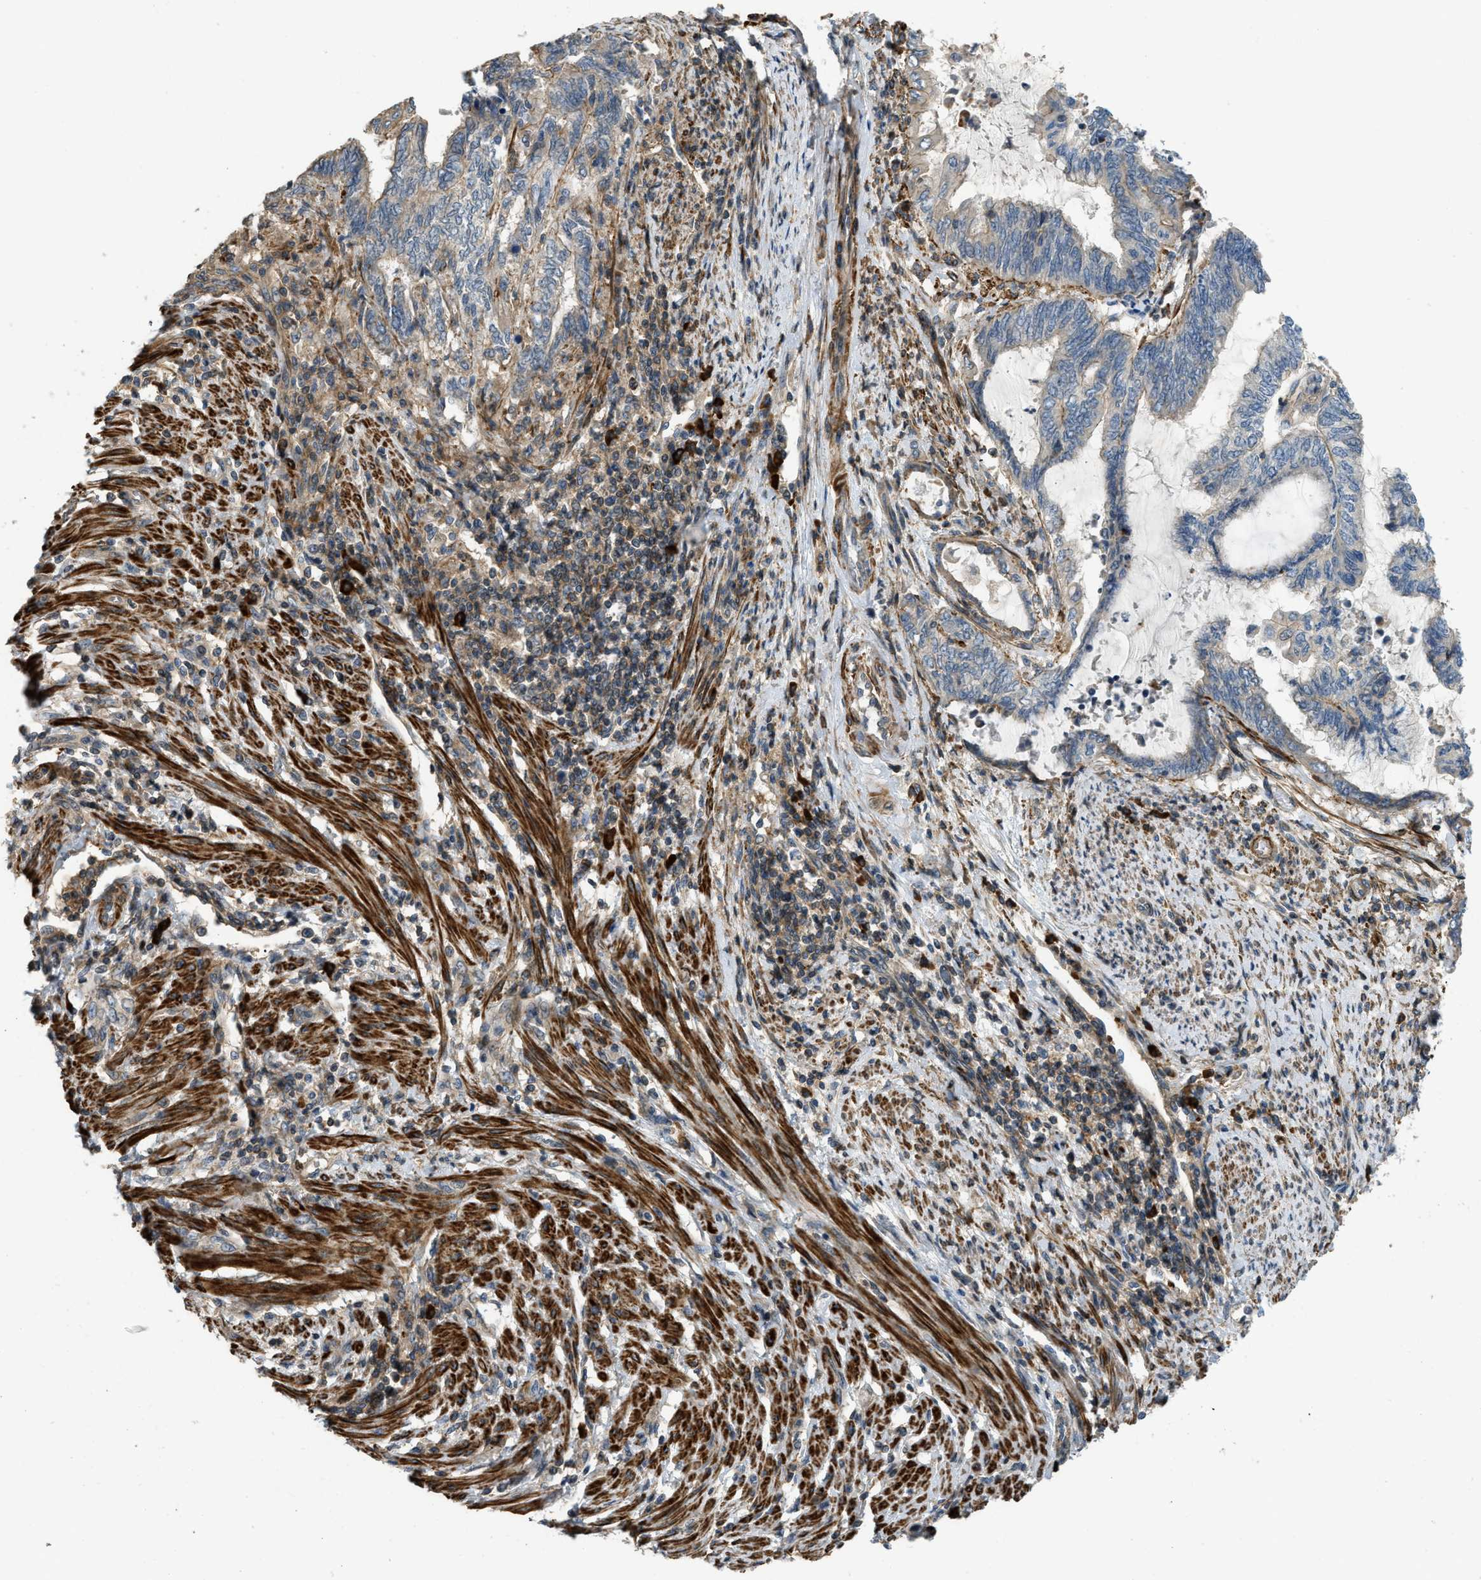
{"staining": {"intensity": "negative", "quantity": "none", "location": "none"}, "tissue": "endometrial cancer", "cell_type": "Tumor cells", "image_type": "cancer", "snomed": [{"axis": "morphology", "description": "Adenocarcinoma, NOS"}, {"axis": "topography", "description": "Uterus"}, {"axis": "topography", "description": "Endometrium"}], "caption": "DAB (3,3'-diaminobenzidine) immunohistochemical staining of endometrial cancer (adenocarcinoma) shows no significant positivity in tumor cells.", "gene": "BTN3A2", "patient": {"sex": "female", "age": 70}}